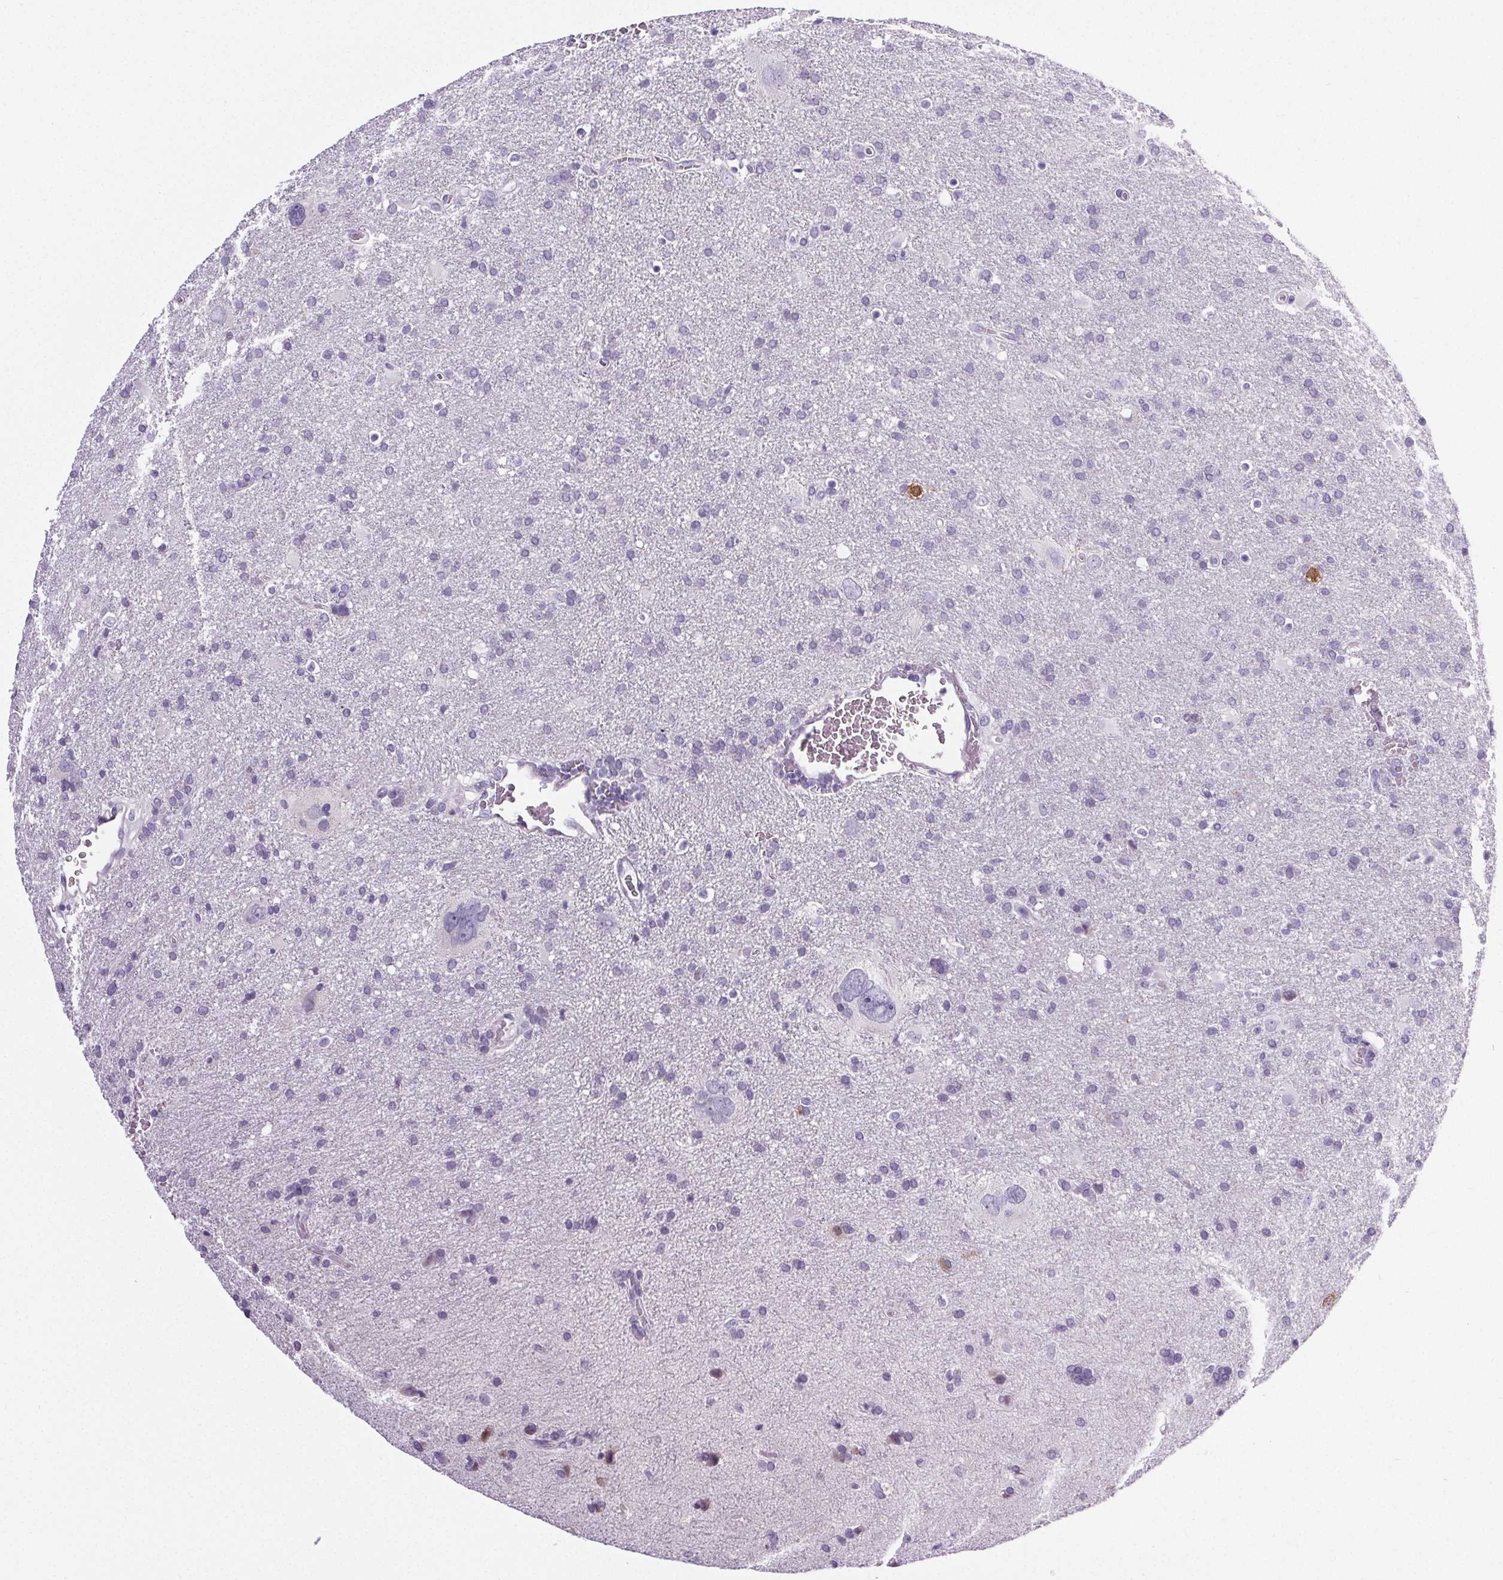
{"staining": {"intensity": "negative", "quantity": "none", "location": "none"}, "tissue": "glioma", "cell_type": "Tumor cells", "image_type": "cancer", "snomed": [{"axis": "morphology", "description": "Glioma, malignant, Low grade"}, {"axis": "topography", "description": "Brain"}], "caption": "High magnification brightfield microscopy of malignant glioma (low-grade) stained with DAB (3,3'-diaminobenzidine) (brown) and counterstained with hematoxylin (blue): tumor cells show no significant expression.", "gene": "ELAVL2", "patient": {"sex": "male", "age": 66}}